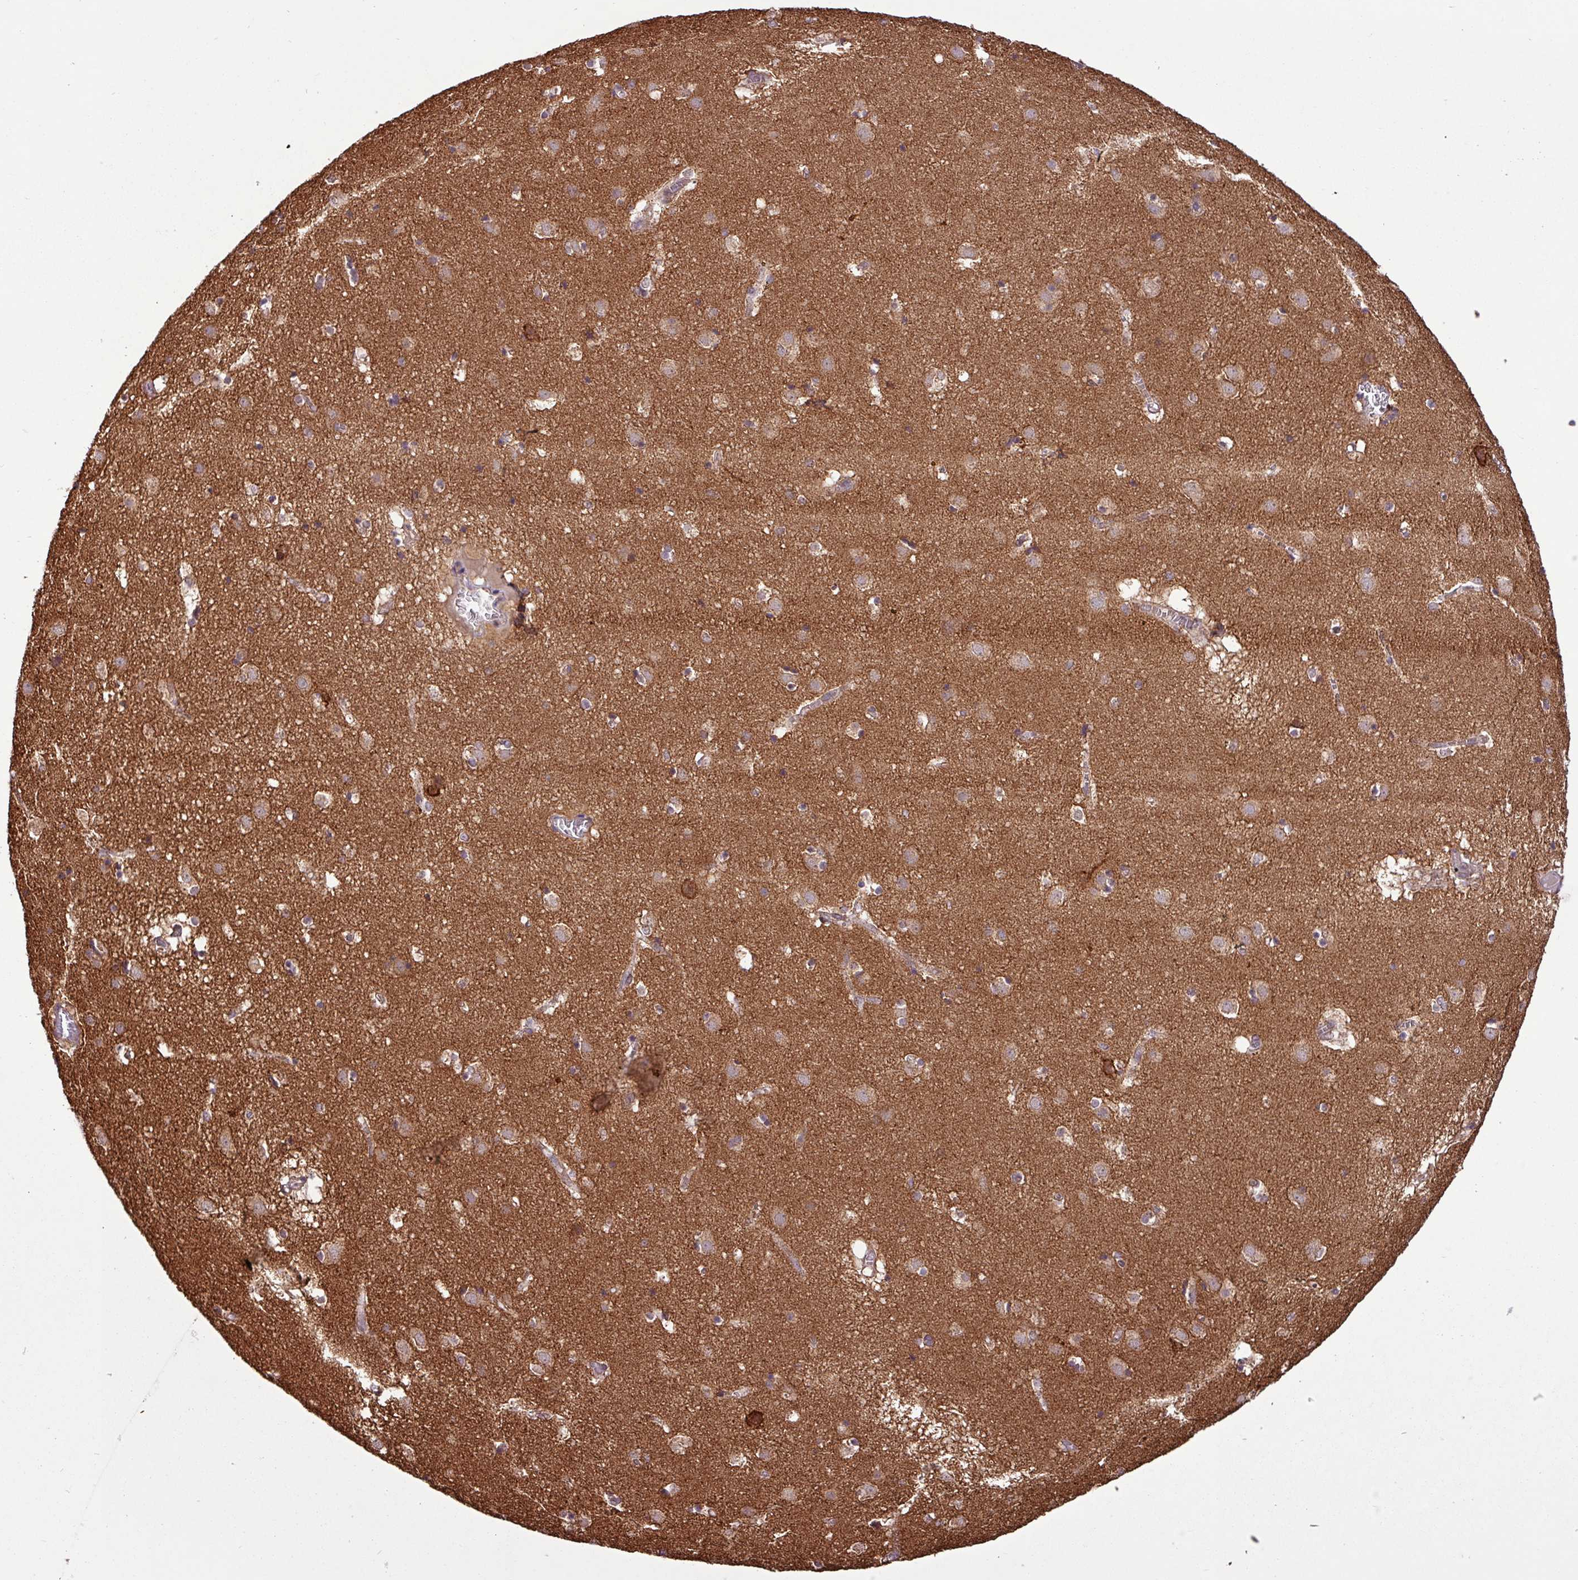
{"staining": {"intensity": "weak", "quantity": "25%-75%", "location": "cytoplasmic/membranous"}, "tissue": "caudate", "cell_type": "Glial cells", "image_type": "normal", "snomed": [{"axis": "morphology", "description": "Normal tissue, NOS"}, {"axis": "topography", "description": "Lateral ventricle wall"}], "caption": "Glial cells show low levels of weak cytoplasmic/membranous staining in approximately 25%-75% of cells in normal caudate.", "gene": "MCTP2", "patient": {"sex": "male", "age": 70}}